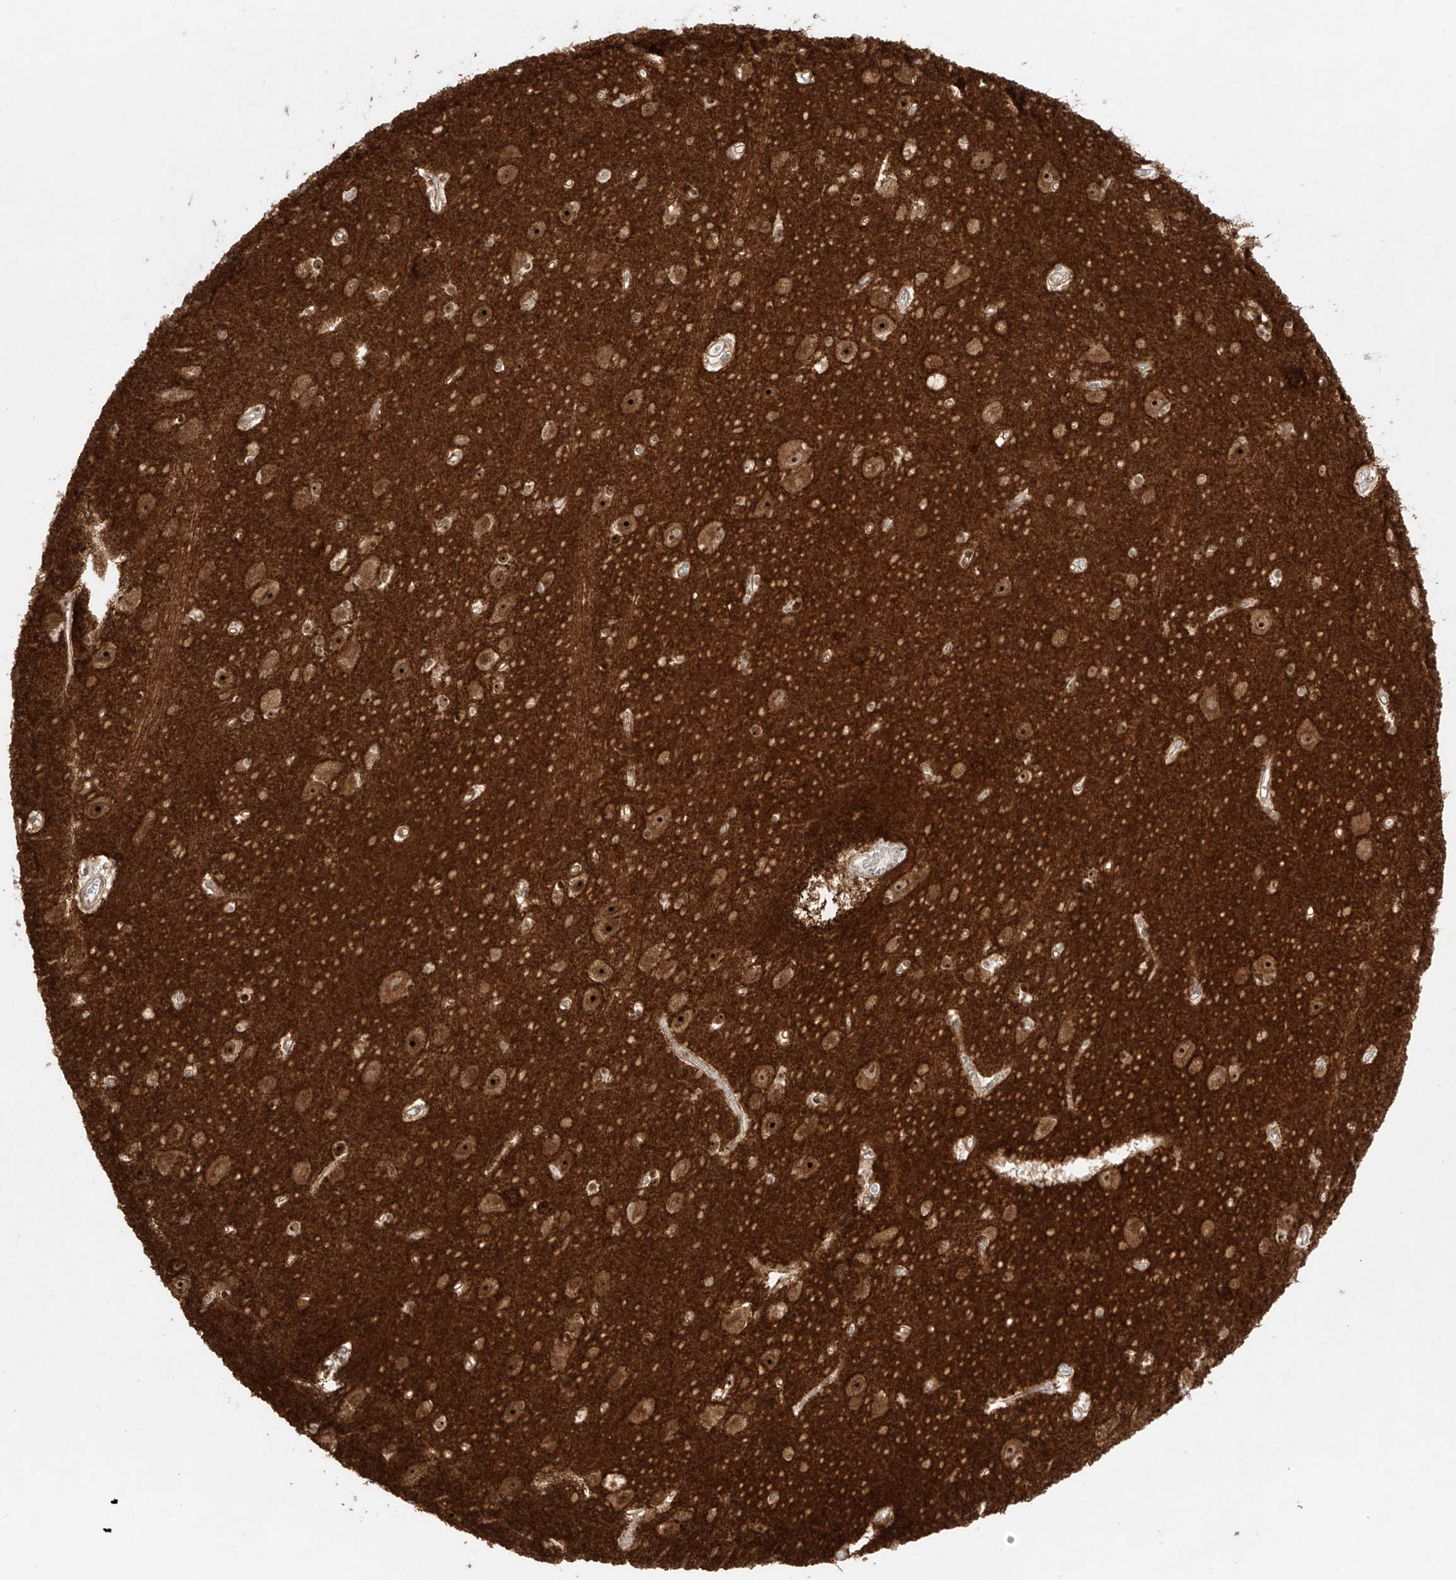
{"staining": {"intensity": "moderate", "quantity": ">75%", "location": "cytoplasmic/membranous"}, "tissue": "hippocampus", "cell_type": "Glial cells", "image_type": "normal", "snomed": [{"axis": "morphology", "description": "Normal tissue, NOS"}, {"axis": "topography", "description": "Hippocampus"}], "caption": "Hippocampus stained with DAB (3,3'-diaminobenzidine) IHC exhibits medium levels of moderate cytoplasmic/membranous expression in approximately >75% of glial cells. Nuclei are stained in blue.", "gene": "ZNF512", "patient": {"sex": "female", "age": 64}}